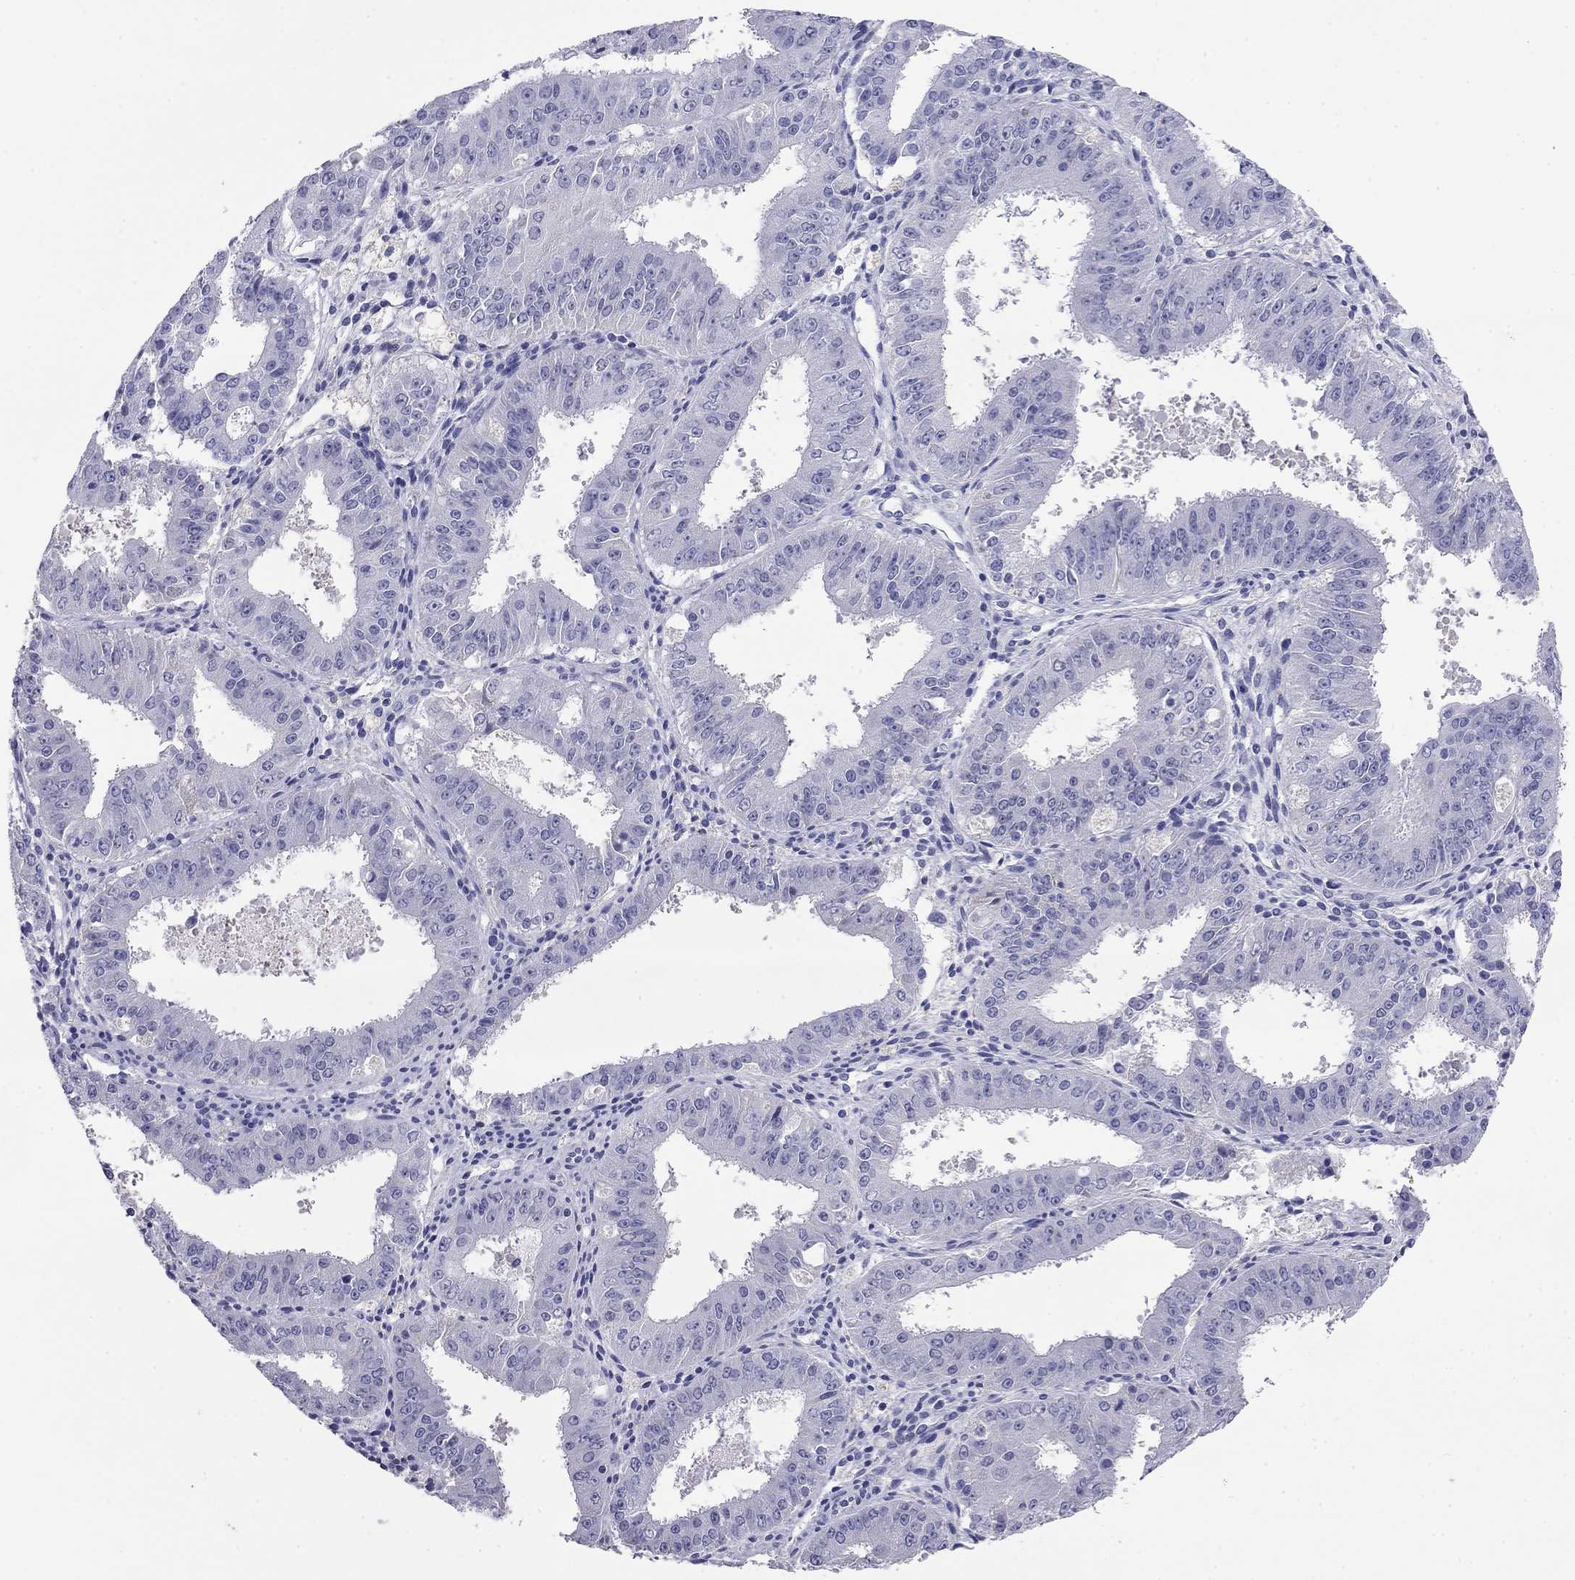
{"staining": {"intensity": "negative", "quantity": "none", "location": "none"}, "tissue": "ovarian cancer", "cell_type": "Tumor cells", "image_type": "cancer", "snomed": [{"axis": "morphology", "description": "Carcinoma, endometroid"}, {"axis": "topography", "description": "Ovary"}], "caption": "Immunohistochemistry histopathology image of human ovarian endometroid carcinoma stained for a protein (brown), which shows no positivity in tumor cells.", "gene": "ODF4", "patient": {"sex": "female", "age": 42}}